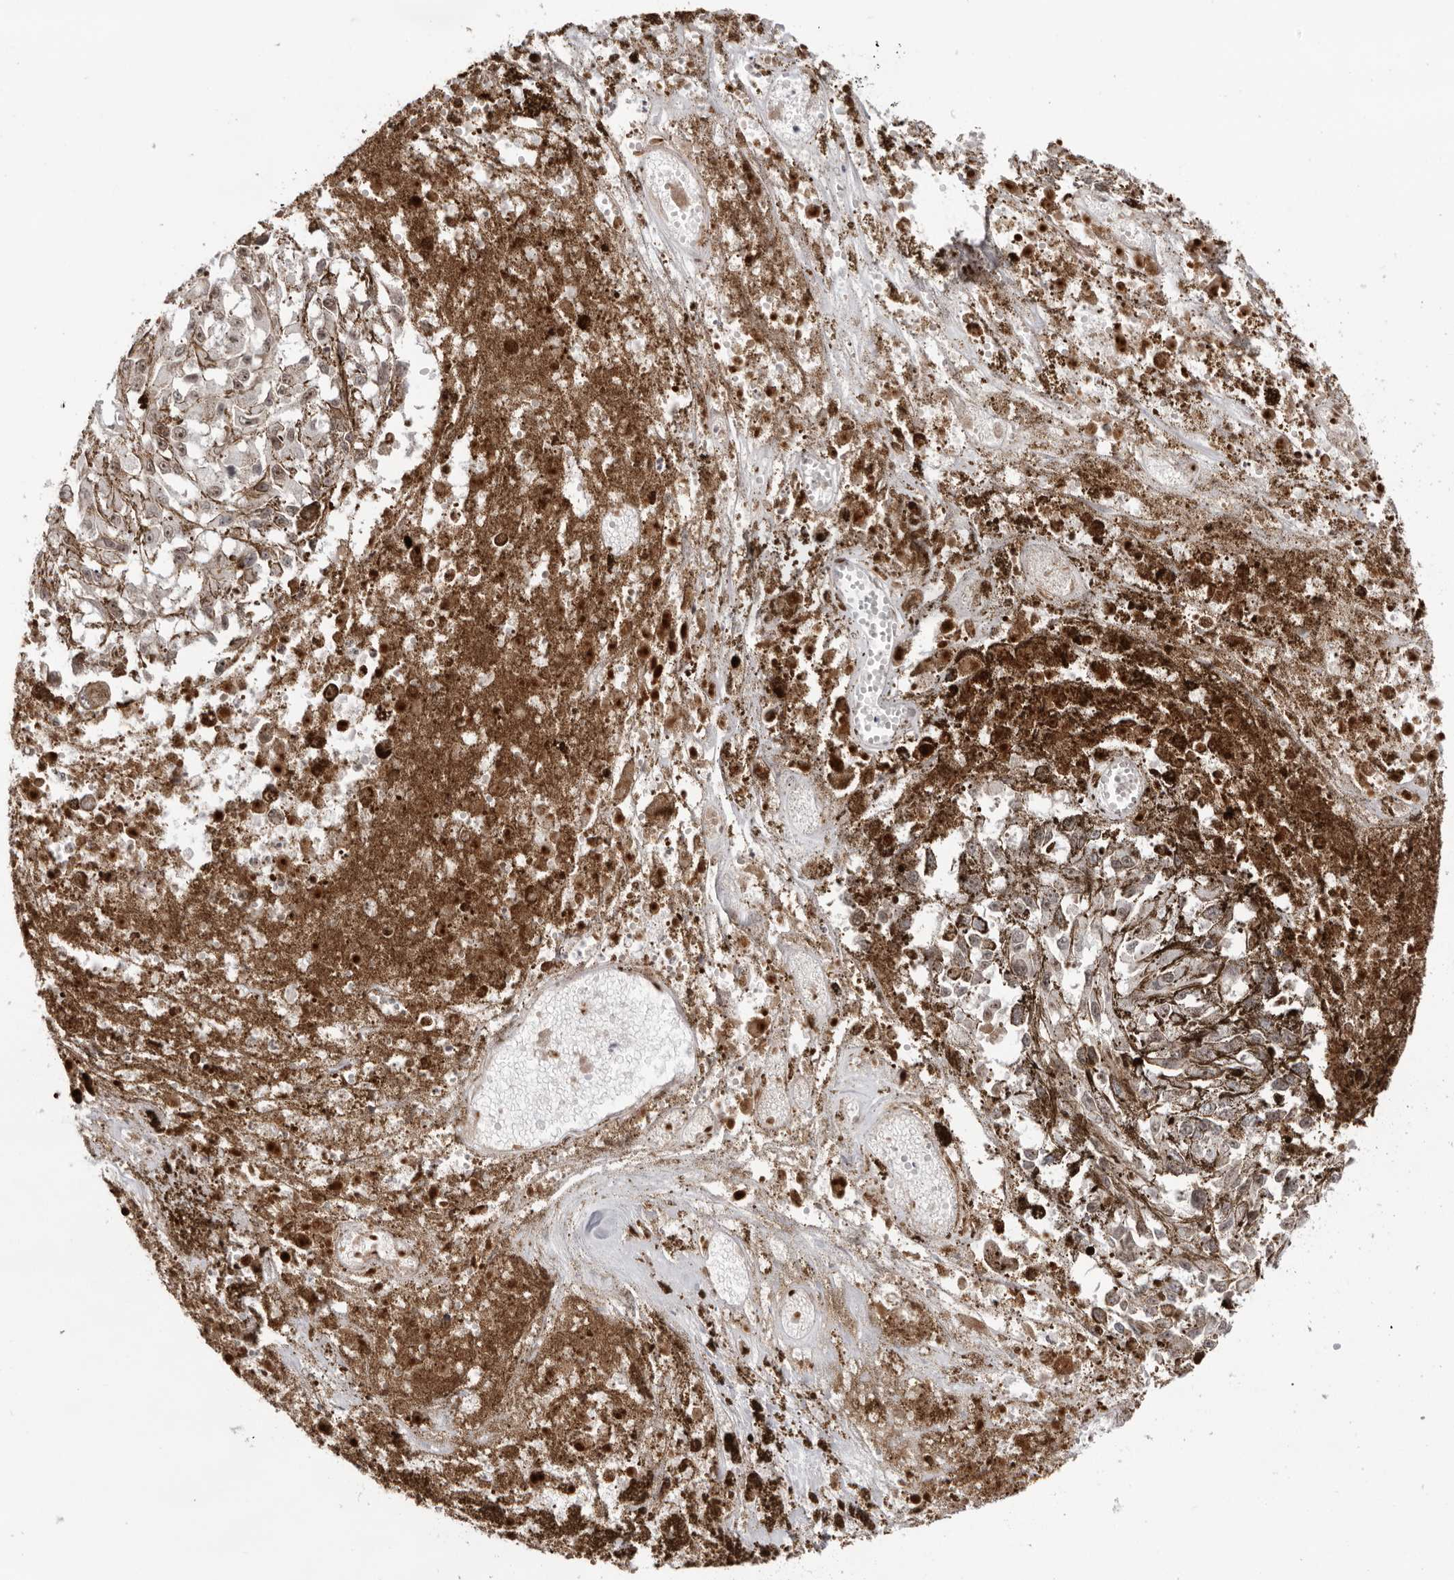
{"staining": {"intensity": "weak", "quantity": ">75%", "location": "nuclear"}, "tissue": "melanoma", "cell_type": "Tumor cells", "image_type": "cancer", "snomed": [{"axis": "morphology", "description": "Malignant melanoma, Metastatic site"}, {"axis": "topography", "description": "Lymph node"}], "caption": "Melanoma was stained to show a protein in brown. There is low levels of weak nuclear positivity in about >75% of tumor cells.", "gene": "EXOSC10", "patient": {"sex": "male", "age": 59}}